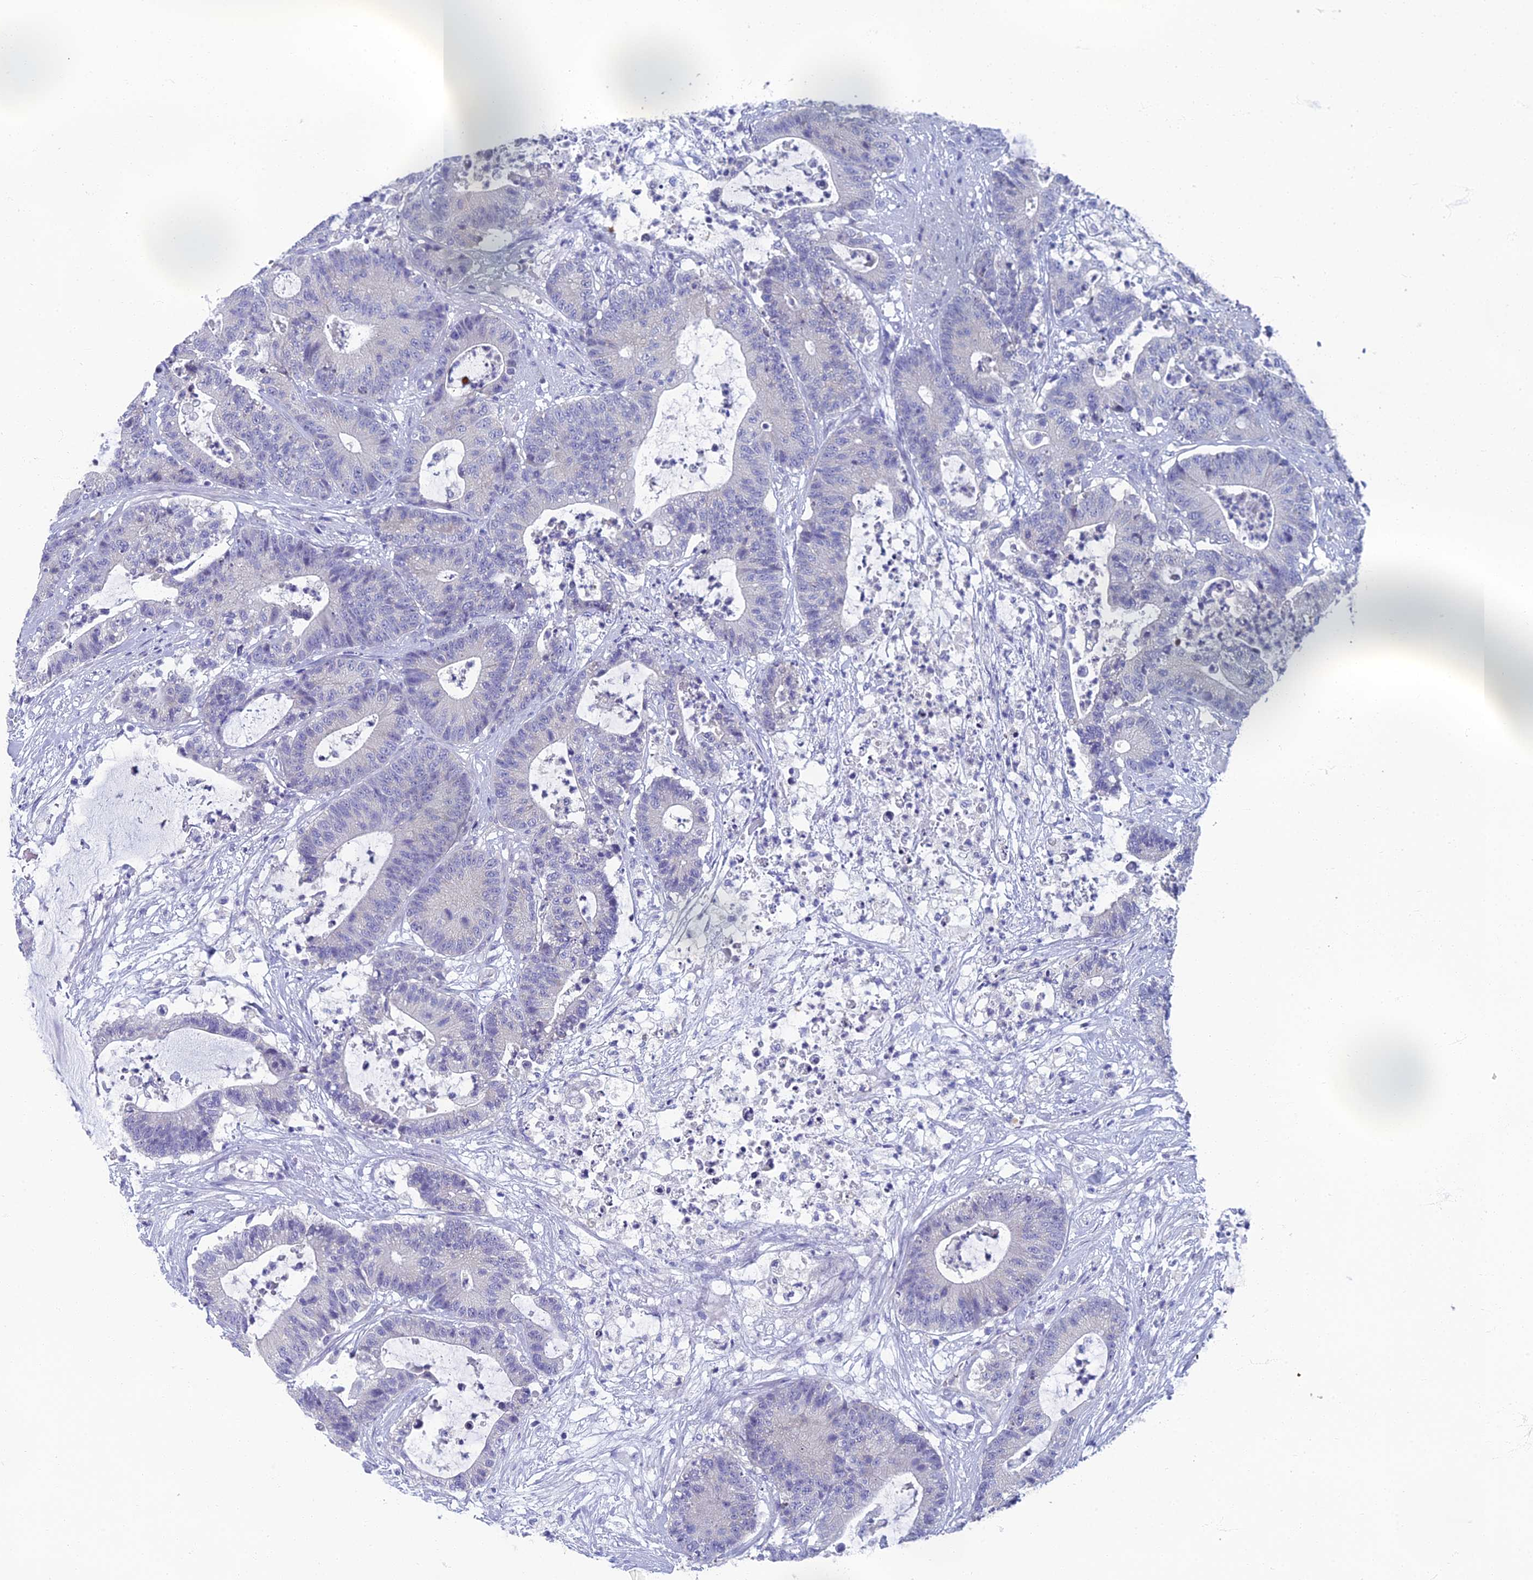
{"staining": {"intensity": "negative", "quantity": "none", "location": "none"}, "tissue": "colorectal cancer", "cell_type": "Tumor cells", "image_type": "cancer", "snomed": [{"axis": "morphology", "description": "Adenocarcinoma, NOS"}, {"axis": "topography", "description": "Colon"}], "caption": "The immunohistochemistry (IHC) photomicrograph has no significant positivity in tumor cells of colorectal cancer tissue.", "gene": "SPIN4", "patient": {"sex": "female", "age": 84}}